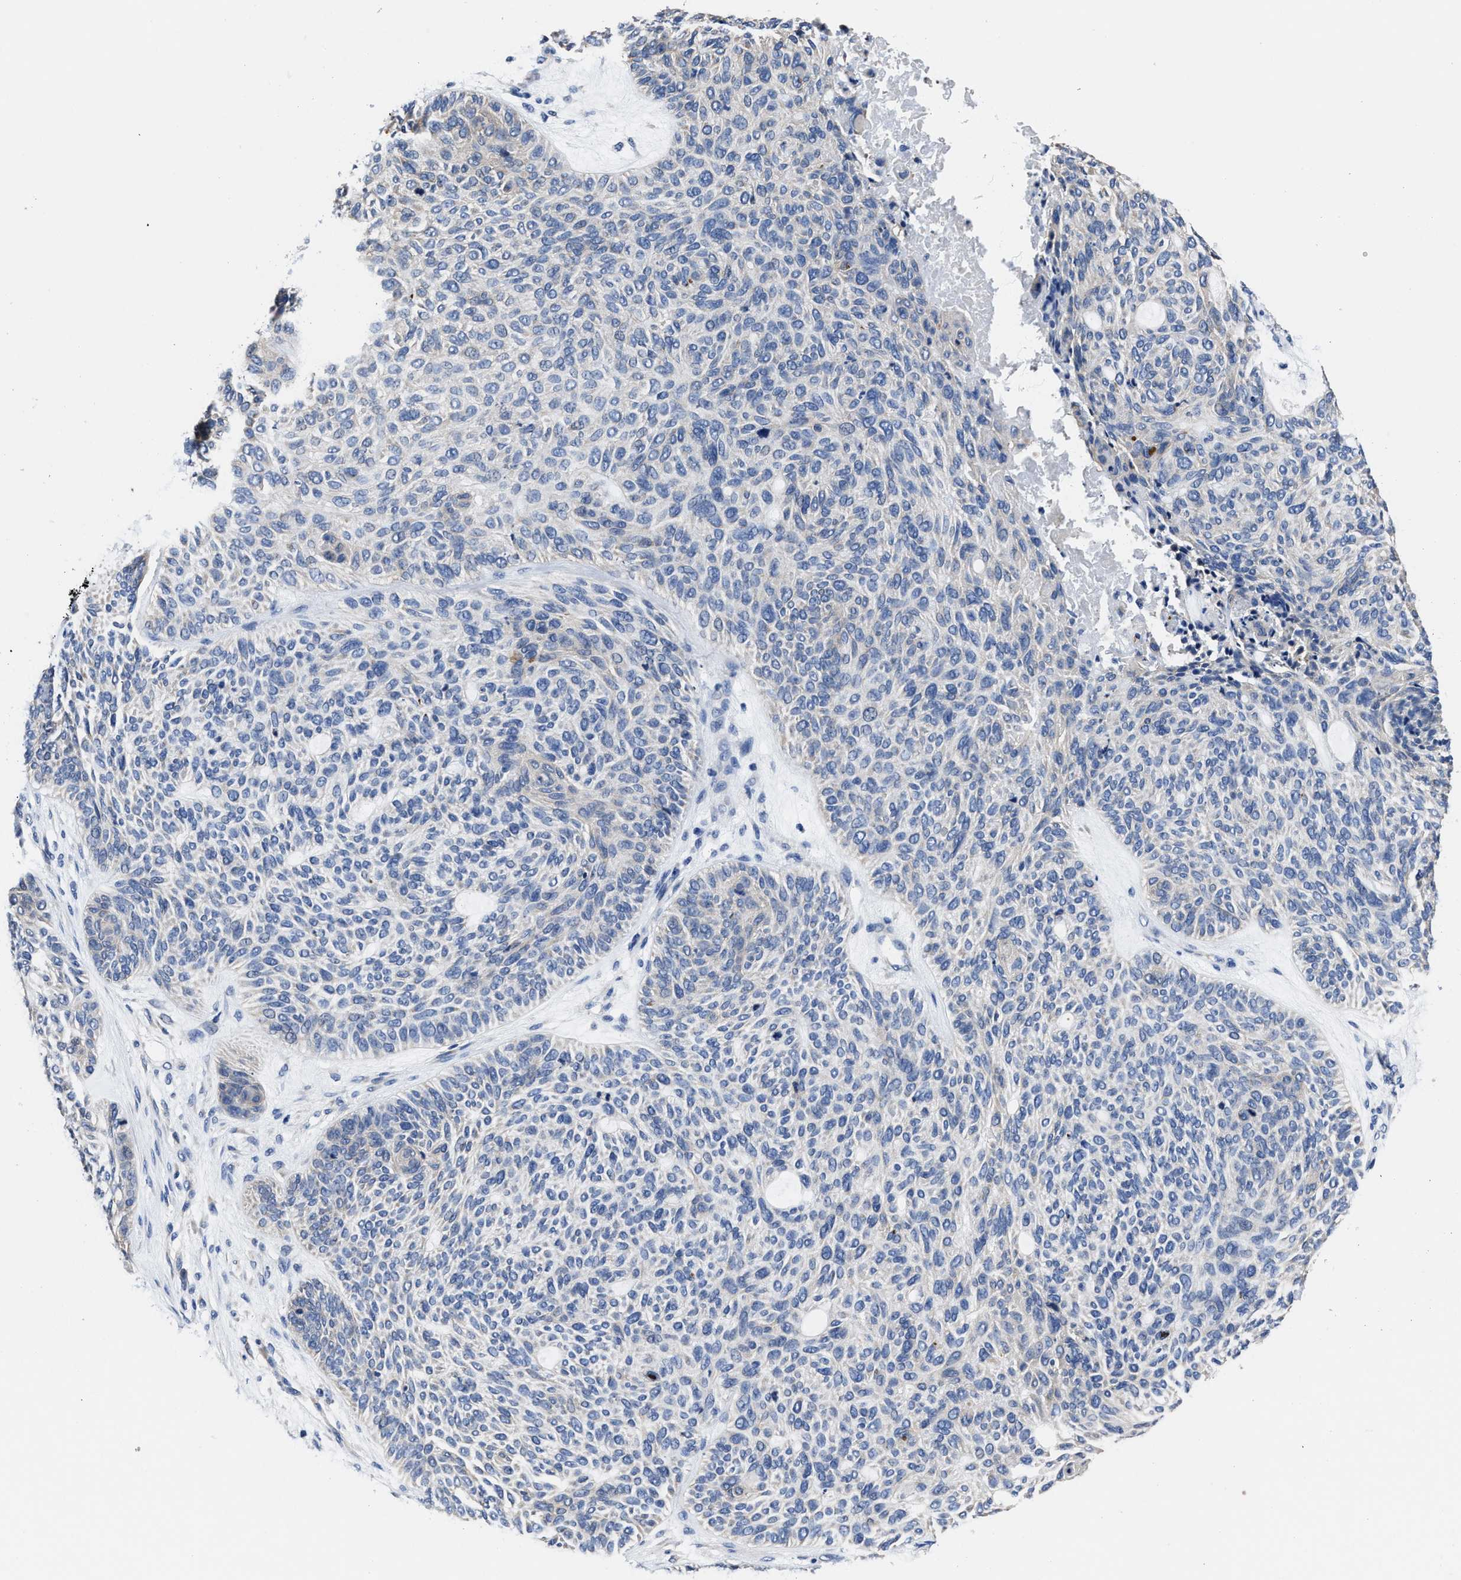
{"staining": {"intensity": "negative", "quantity": "none", "location": "none"}, "tissue": "skin cancer", "cell_type": "Tumor cells", "image_type": "cancer", "snomed": [{"axis": "morphology", "description": "Basal cell carcinoma"}, {"axis": "topography", "description": "Skin"}], "caption": "IHC of human basal cell carcinoma (skin) reveals no expression in tumor cells.", "gene": "HOOK1", "patient": {"sex": "male", "age": 55}}